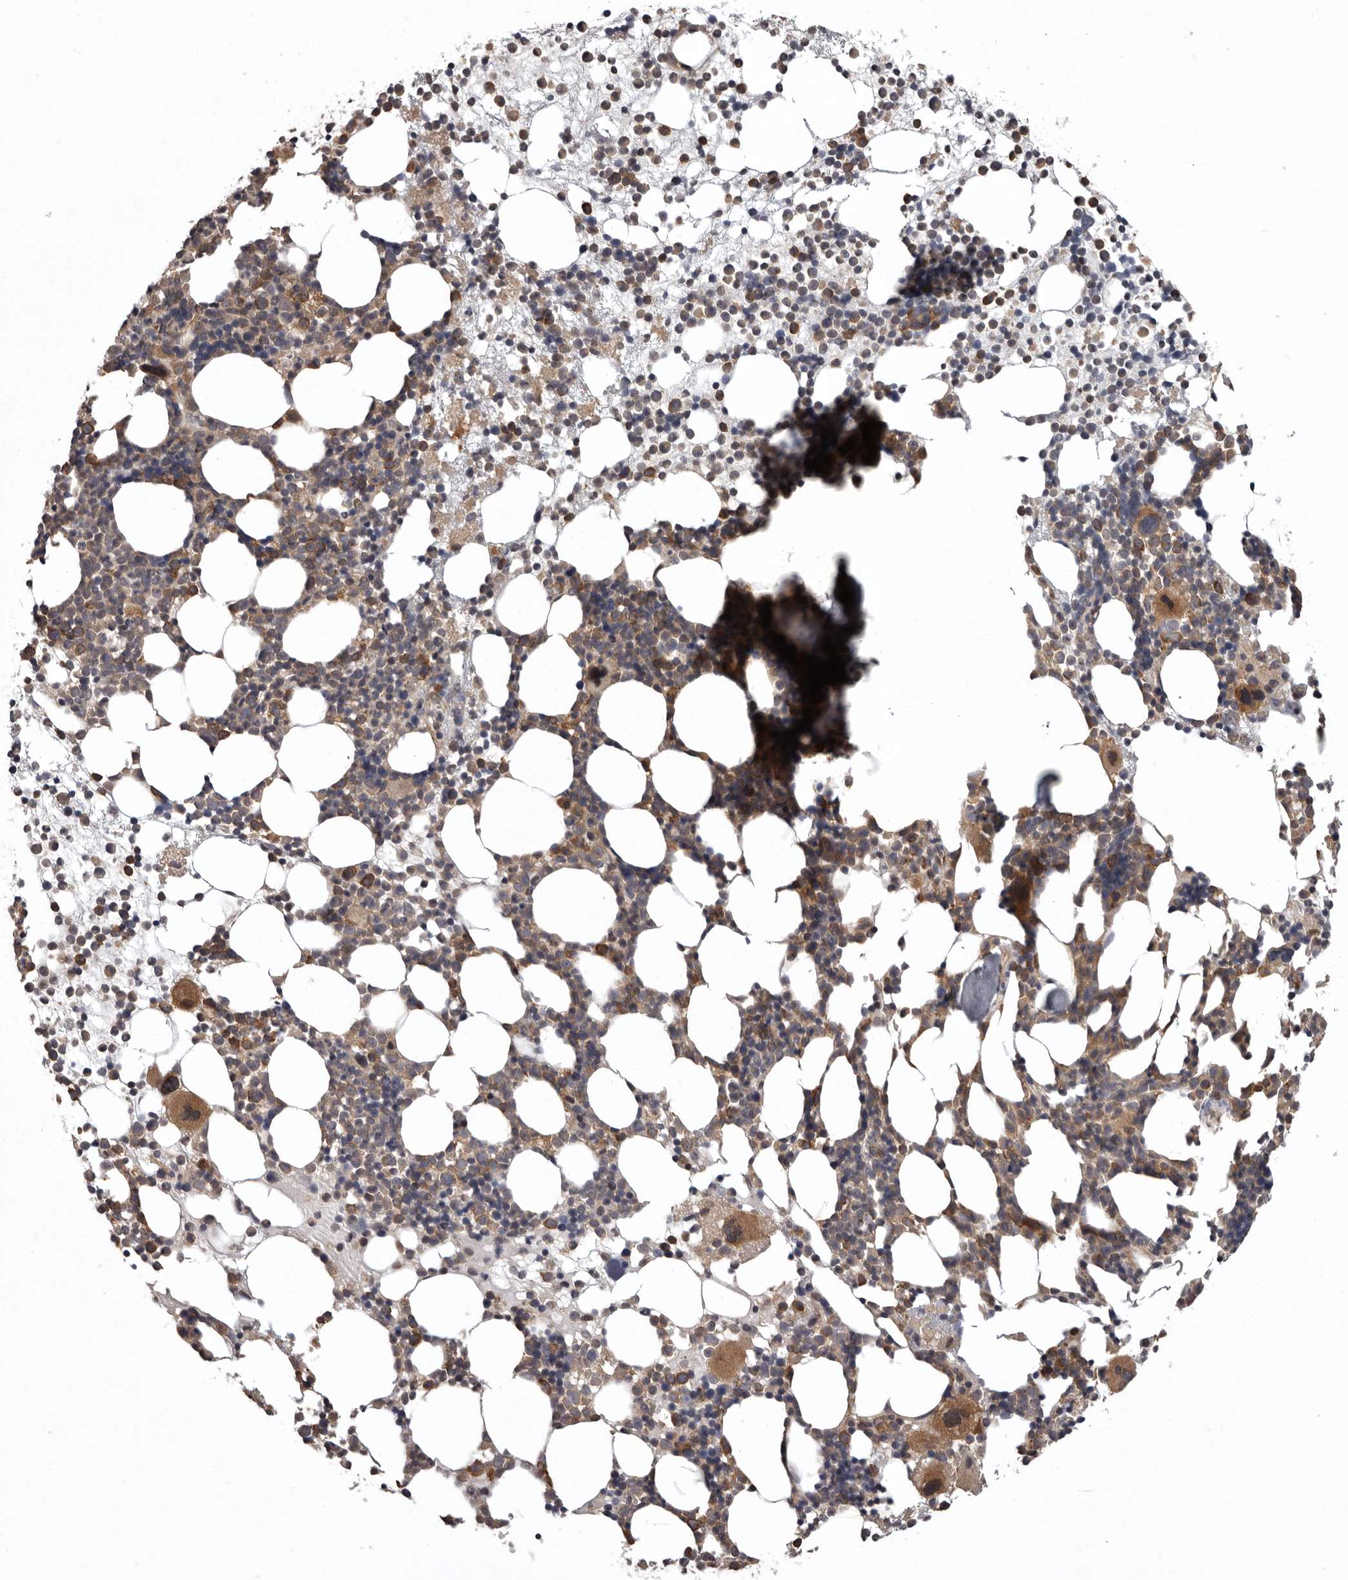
{"staining": {"intensity": "moderate", "quantity": ">75%", "location": "cytoplasmic/membranous"}, "tissue": "bone marrow", "cell_type": "Hematopoietic cells", "image_type": "normal", "snomed": [{"axis": "morphology", "description": "Normal tissue, NOS"}, {"axis": "topography", "description": "Bone marrow"}], "caption": "Hematopoietic cells display medium levels of moderate cytoplasmic/membranous staining in about >75% of cells in normal bone marrow. (Stains: DAB in brown, nuclei in blue, Microscopy: brightfield microscopy at high magnification).", "gene": "DARS1", "patient": {"sex": "female", "age": 57}}